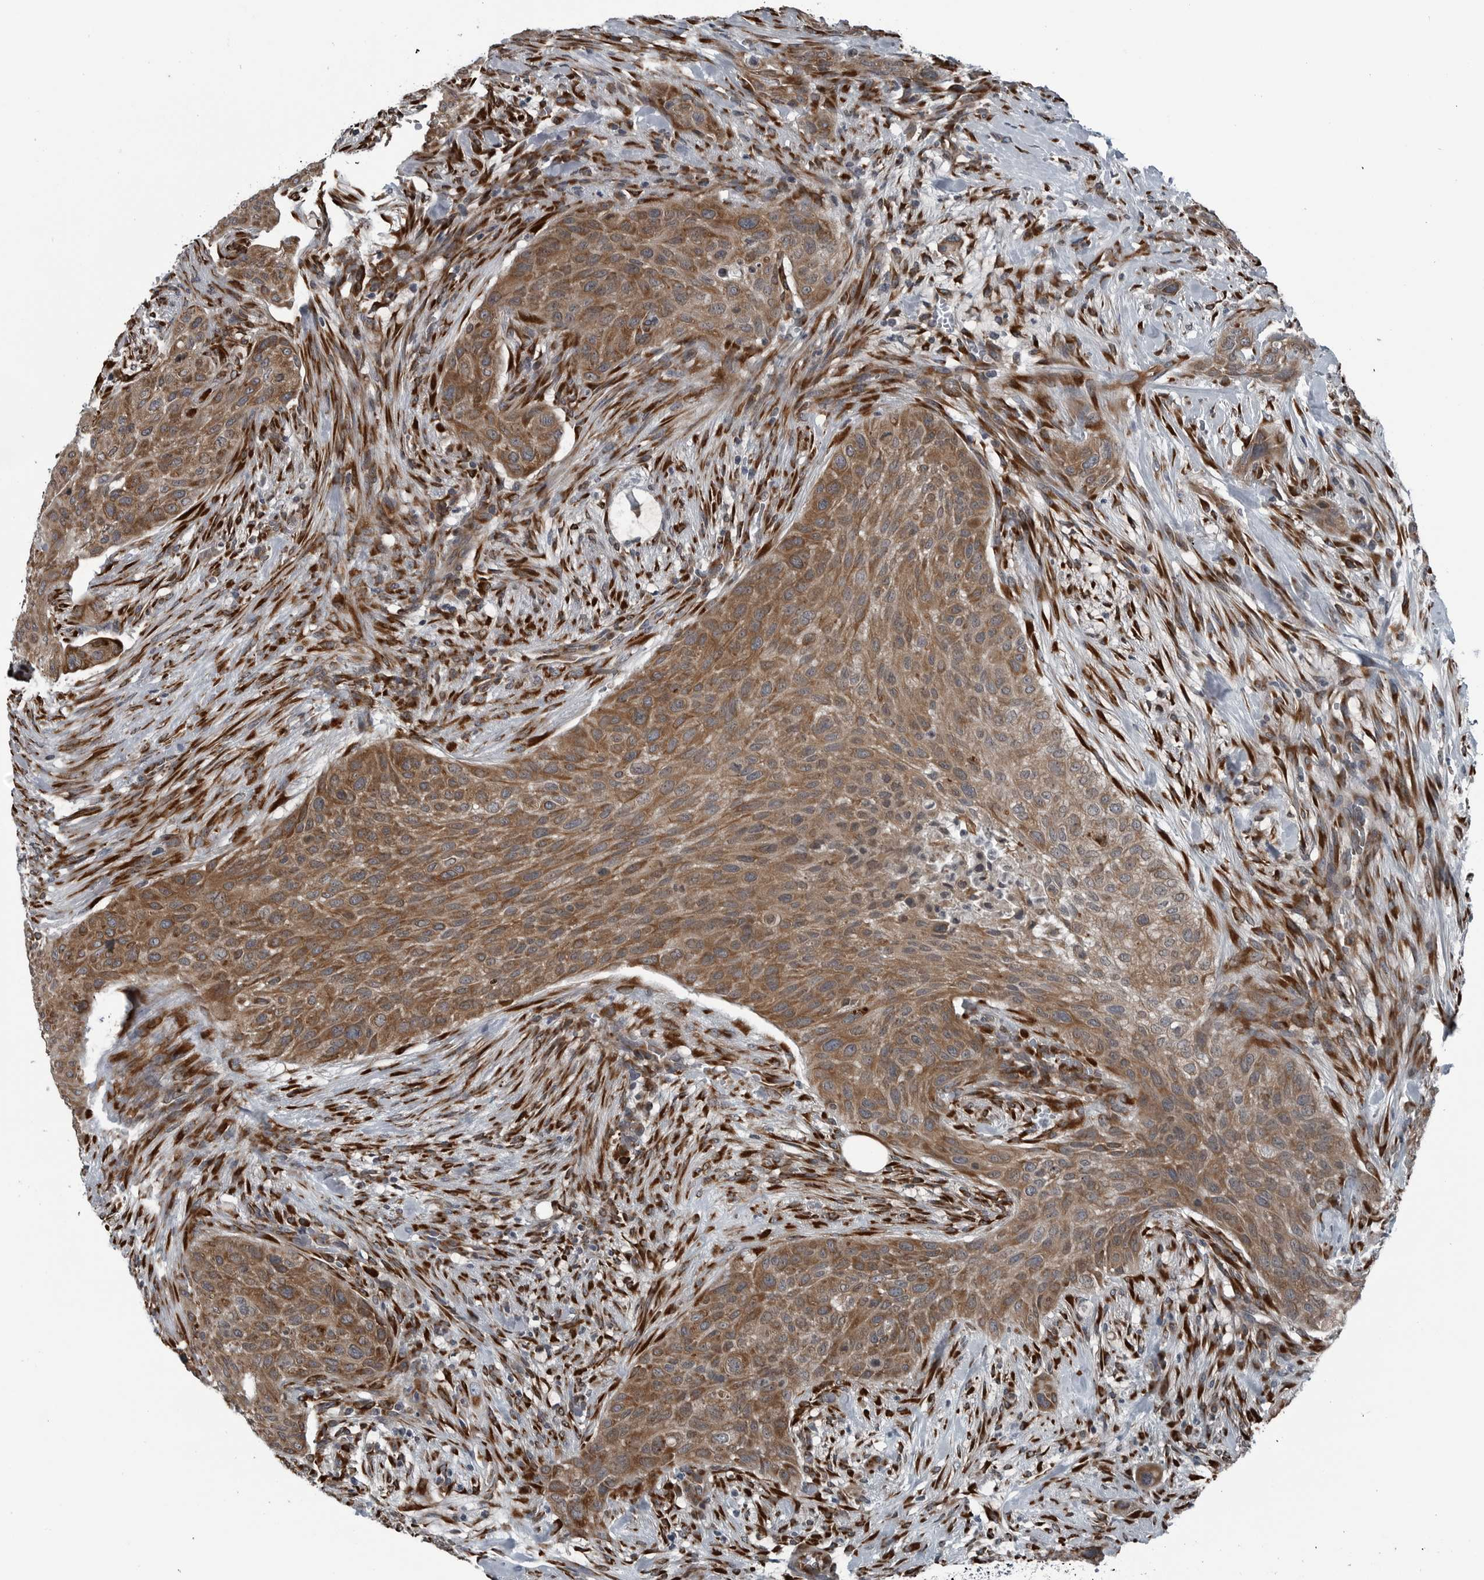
{"staining": {"intensity": "moderate", "quantity": ">75%", "location": "cytoplasmic/membranous"}, "tissue": "urothelial cancer", "cell_type": "Tumor cells", "image_type": "cancer", "snomed": [{"axis": "morphology", "description": "Urothelial carcinoma, High grade"}, {"axis": "topography", "description": "Urinary bladder"}], "caption": "A high-resolution micrograph shows immunohistochemistry (IHC) staining of high-grade urothelial carcinoma, which reveals moderate cytoplasmic/membranous expression in about >75% of tumor cells.", "gene": "CEP85", "patient": {"sex": "male", "age": 35}}